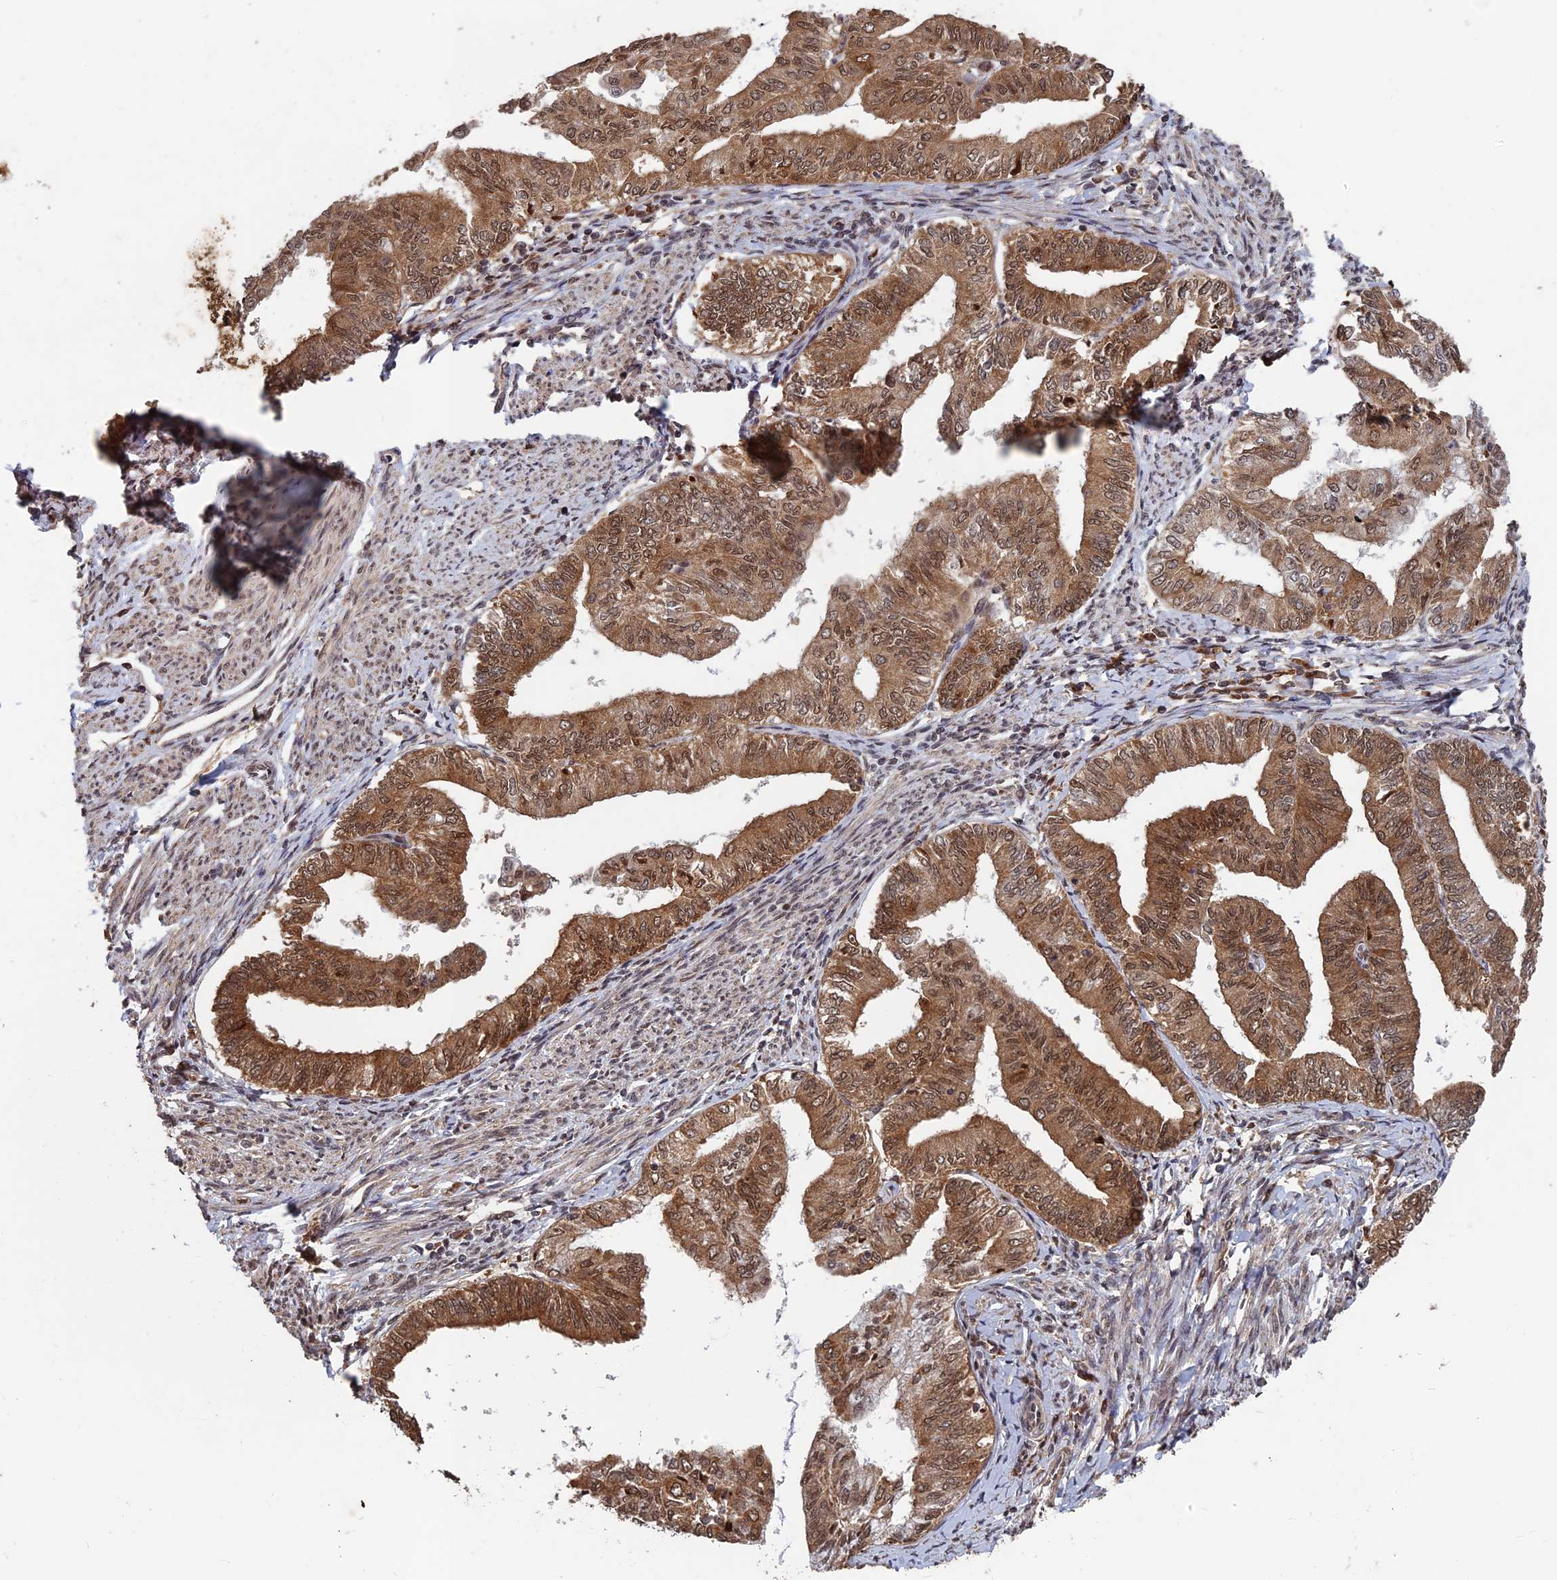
{"staining": {"intensity": "moderate", "quantity": ">75%", "location": "cytoplasmic/membranous,nuclear"}, "tissue": "endometrial cancer", "cell_type": "Tumor cells", "image_type": "cancer", "snomed": [{"axis": "morphology", "description": "Adenocarcinoma, NOS"}, {"axis": "topography", "description": "Endometrium"}], "caption": "This photomicrograph reveals IHC staining of endometrial adenocarcinoma, with medium moderate cytoplasmic/membranous and nuclear staining in approximately >75% of tumor cells.", "gene": "FAM53C", "patient": {"sex": "female", "age": 66}}